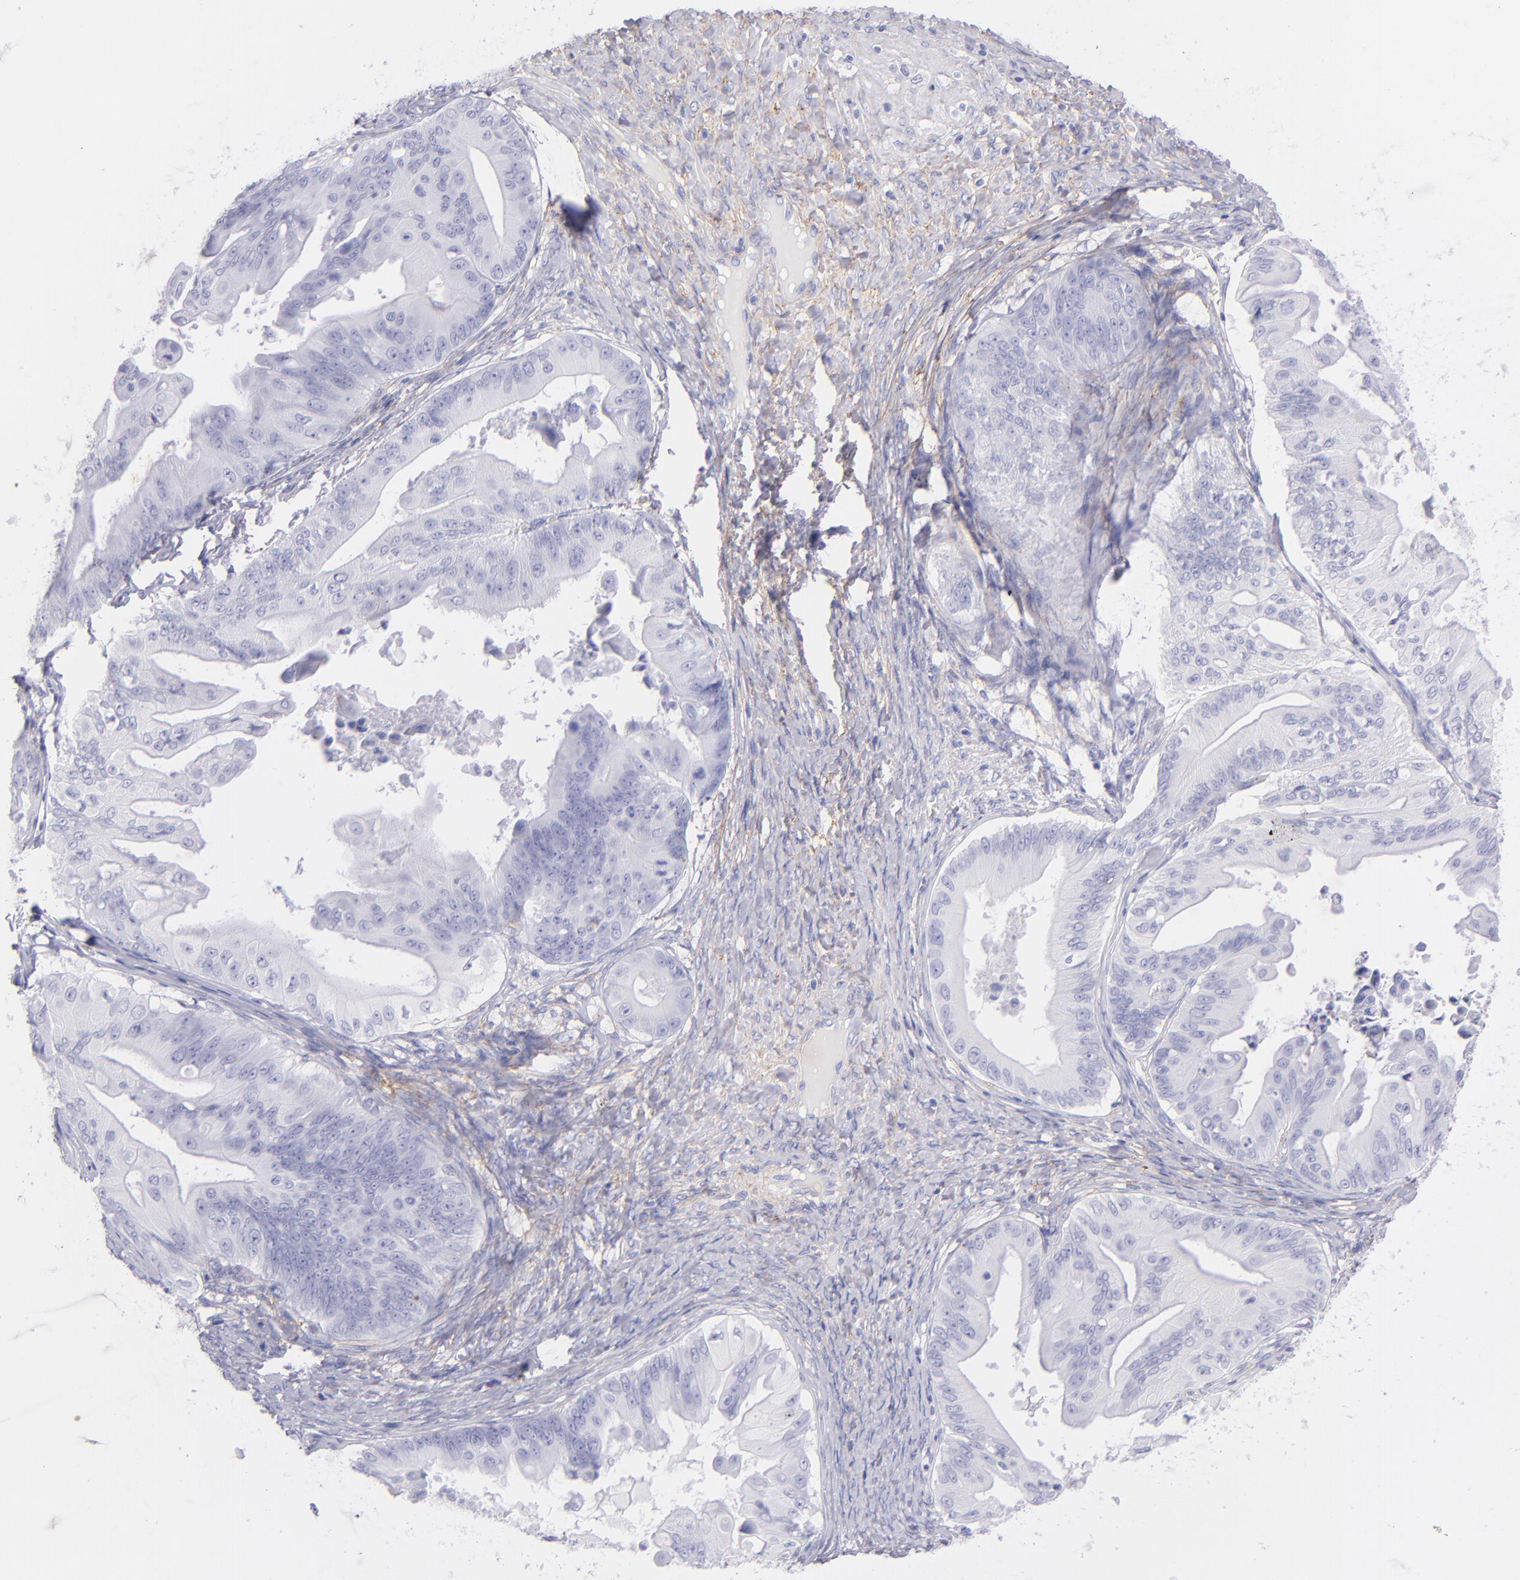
{"staining": {"intensity": "negative", "quantity": "none", "location": "none"}, "tissue": "ovarian cancer", "cell_type": "Tumor cells", "image_type": "cancer", "snomed": [{"axis": "morphology", "description": "Cystadenocarcinoma, mucinous, NOS"}, {"axis": "topography", "description": "Ovary"}], "caption": "DAB immunohistochemical staining of human ovarian cancer (mucinous cystadenocarcinoma) reveals no significant staining in tumor cells.", "gene": "CD81", "patient": {"sex": "female", "age": 37}}